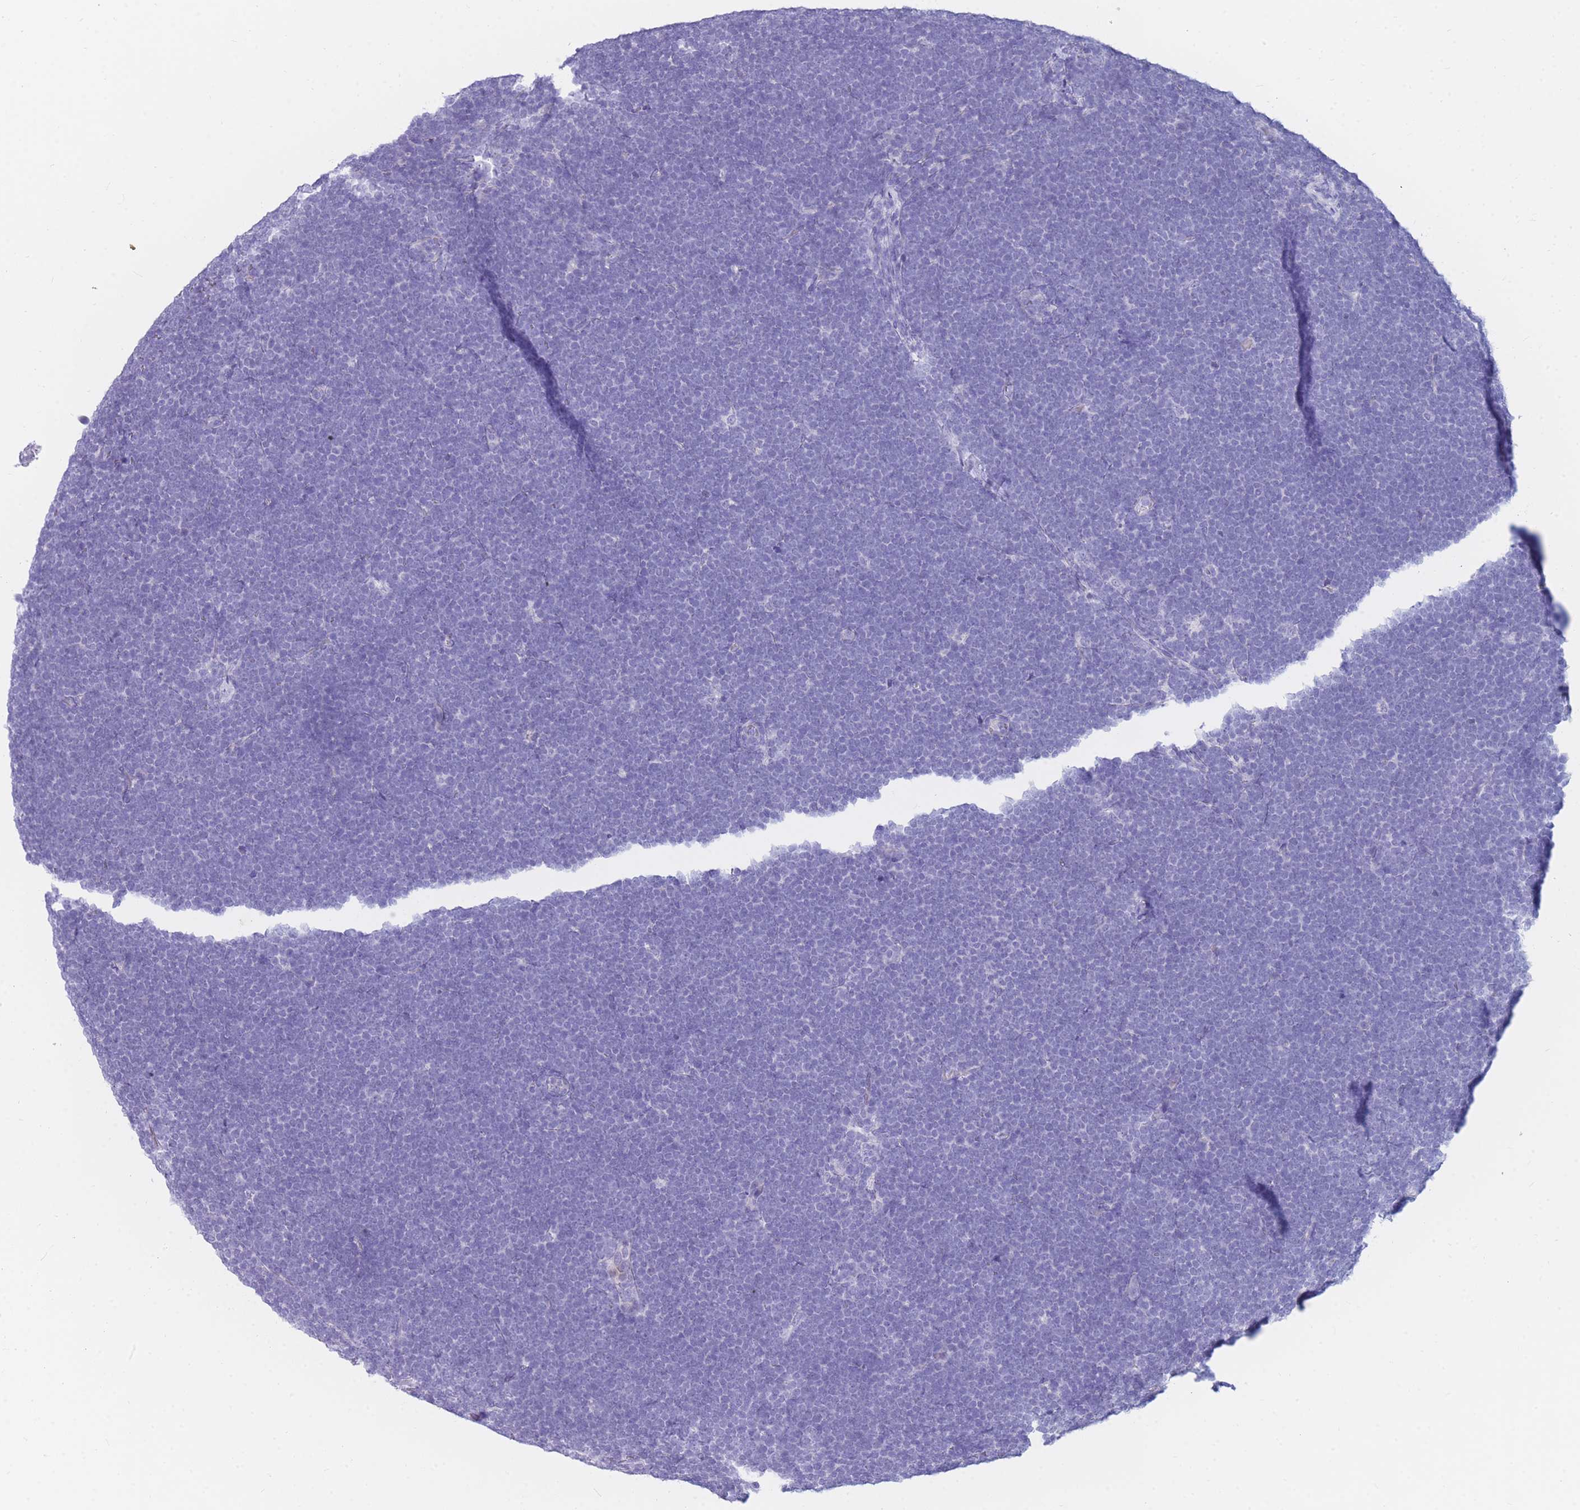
{"staining": {"intensity": "negative", "quantity": "none", "location": "none"}, "tissue": "lymphoma", "cell_type": "Tumor cells", "image_type": "cancer", "snomed": [{"axis": "morphology", "description": "Malignant lymphoma, non-Hodgkin's type, High grade"}, {"axis": "topography", "description": "Lymph node"}], "caption": "A high-resolution photomicrograph shows immunohistochemistry staining of malignant lymphoma, non-Hodgkin's type (high-grade), which reveals no significant positivity in tumor cells. Nuclei are stained in blue.", "gene": "NKX1-2", "patient": {"sex": "male", "age": 13}}